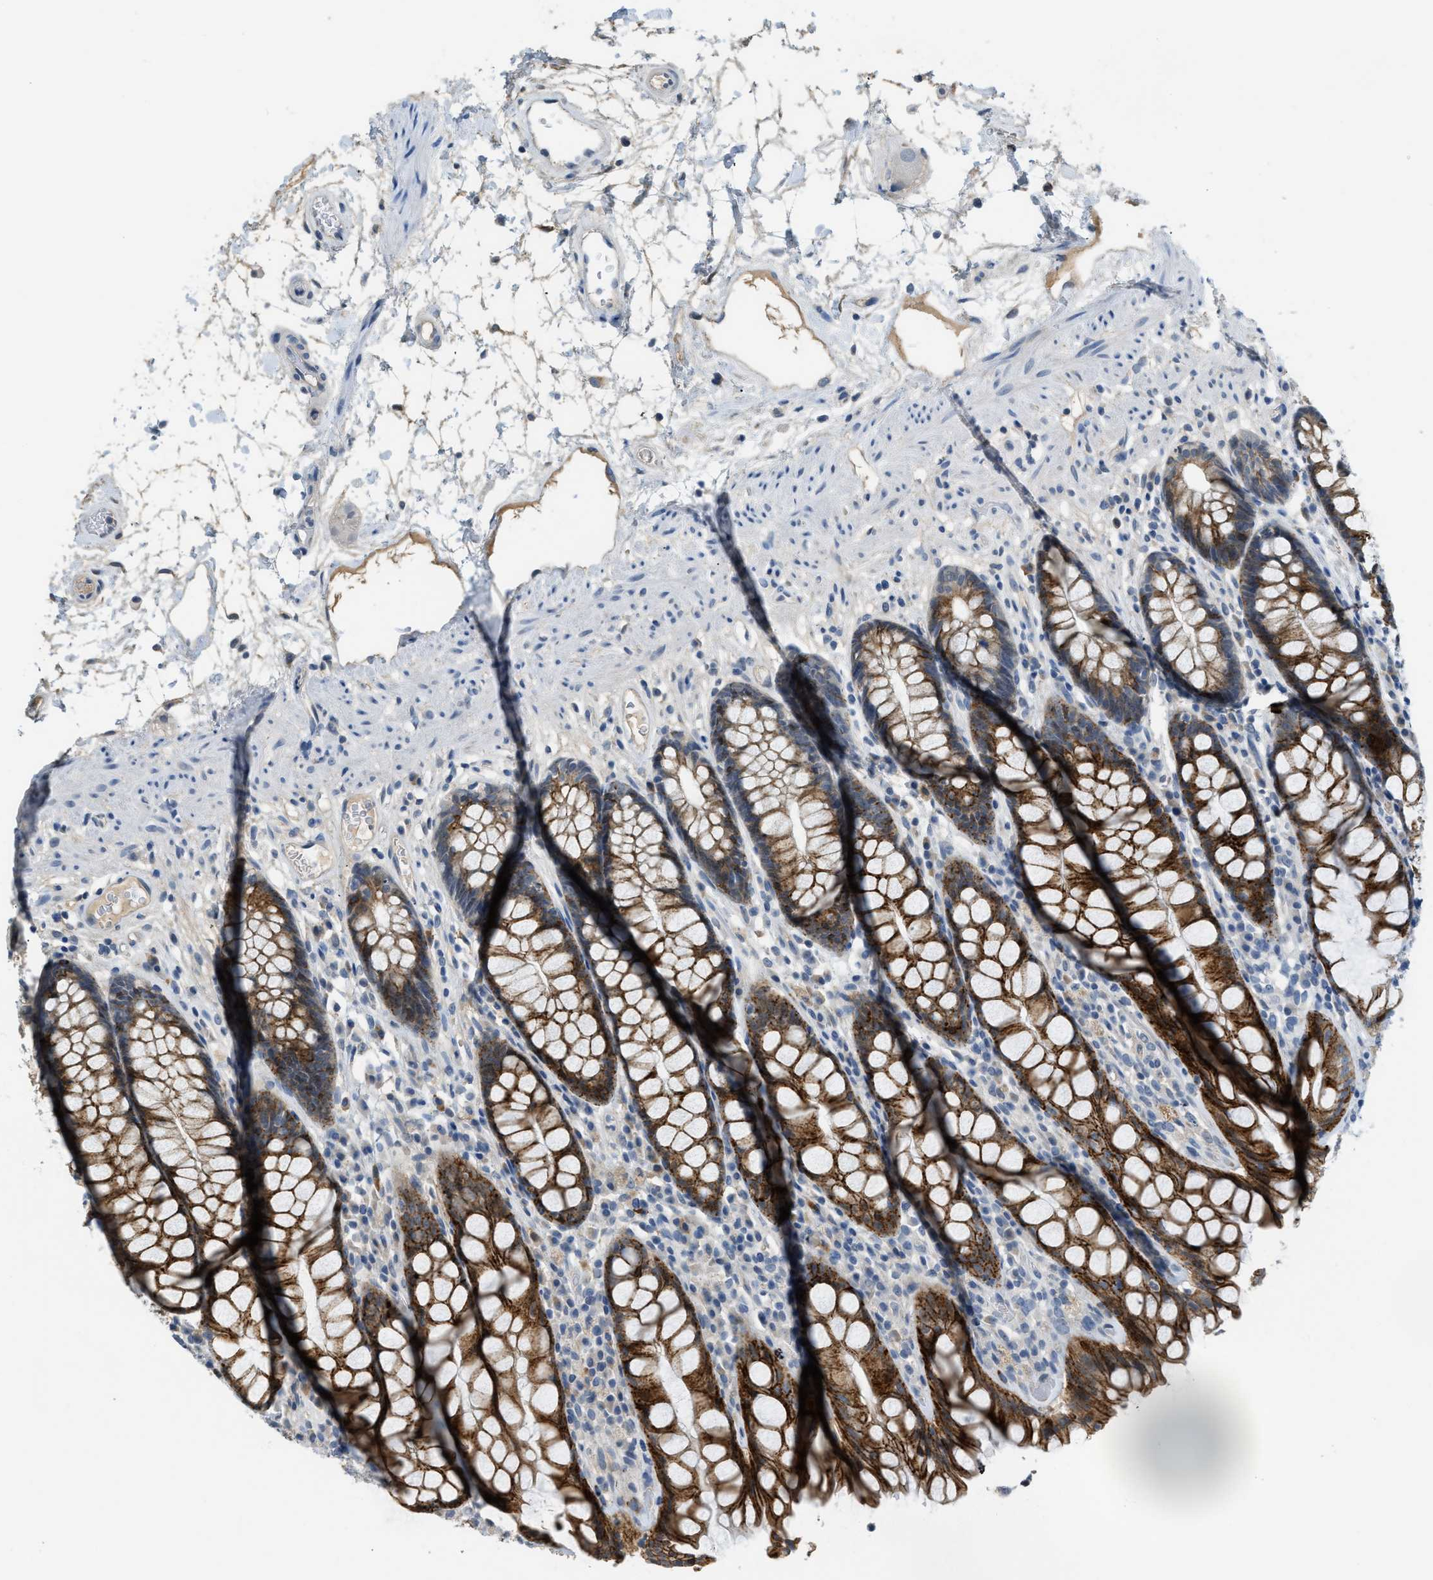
{"staining": {"intensity": "strong", "quantity": ">75%", "location": "cytoplasmic/membranous"}, "tissue": "rectum", "cell_type": "Glandular cells", "image_type": "normal", "snomed": [{"axis": "morphology", "description": "Normal tissue, NOS"}, {"axis": "topography", "description": "Rectum"}], "caption": "Glandular cells demonstrate strong cytoplasmic/membranous staining in about >75% of cells in benign rectum.", "gene": "TMEM154", "patient": {"sex": "male", "age": 64}}